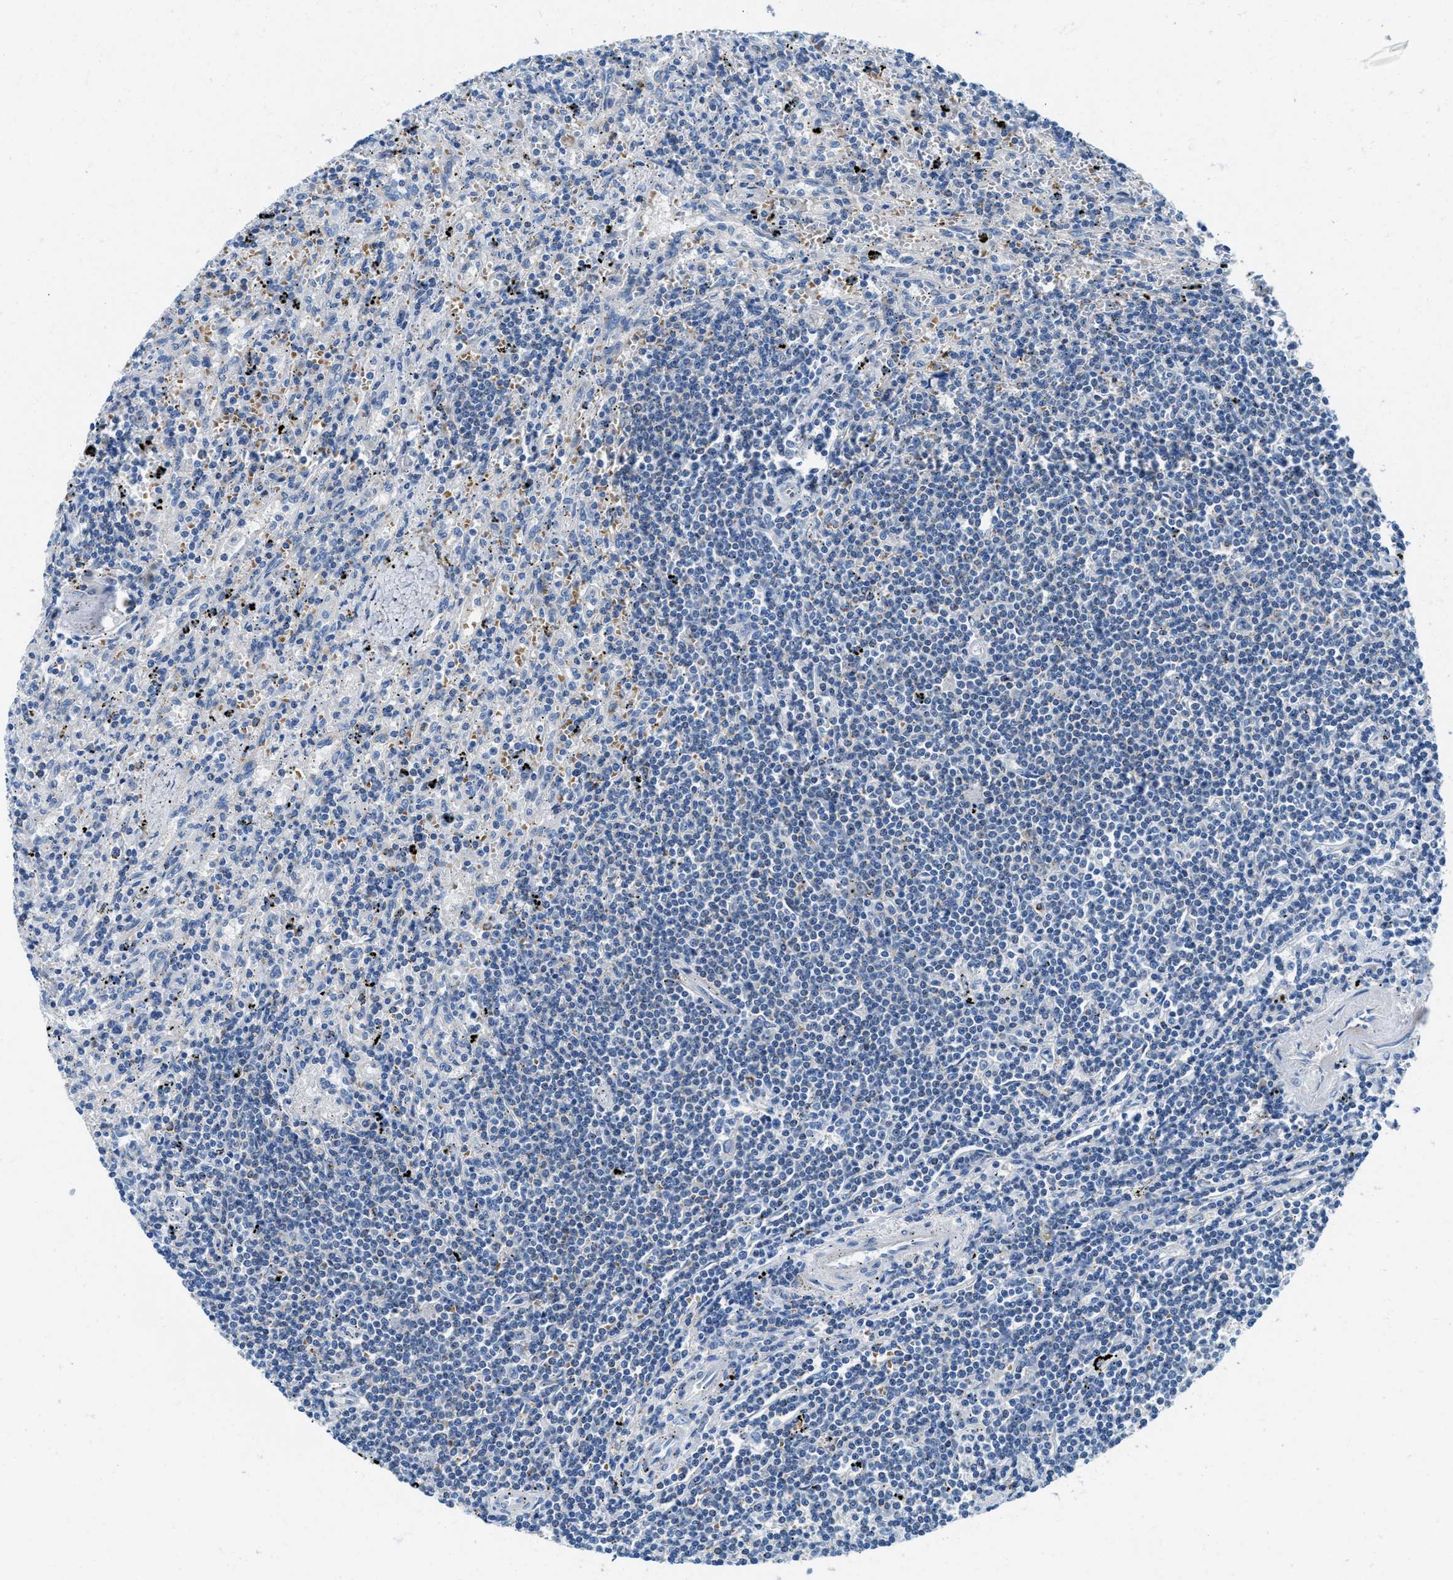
{"staining": {"intensity": "negative", "quantity": "none", "location": "none"}, "tissue": "lymphoma", "cell_type": "Tumor cells", "image_type": "cancer", "snomed": [{"axis": "morphology", "description": "Malignant lymphoma, non-Hodgkin's type, Low grade"}, {"axis": "topography", "description": "Spleen"}], "caption": "Malignant lymphoma, non-Hodgkin's type (low-grade) was stained to show a protein in brown. There is no significant expression in tumor cells. Nuclei are stained in blue.", "gene": "TSPAN3", "patient": {"sex": "male", "age": 76}}